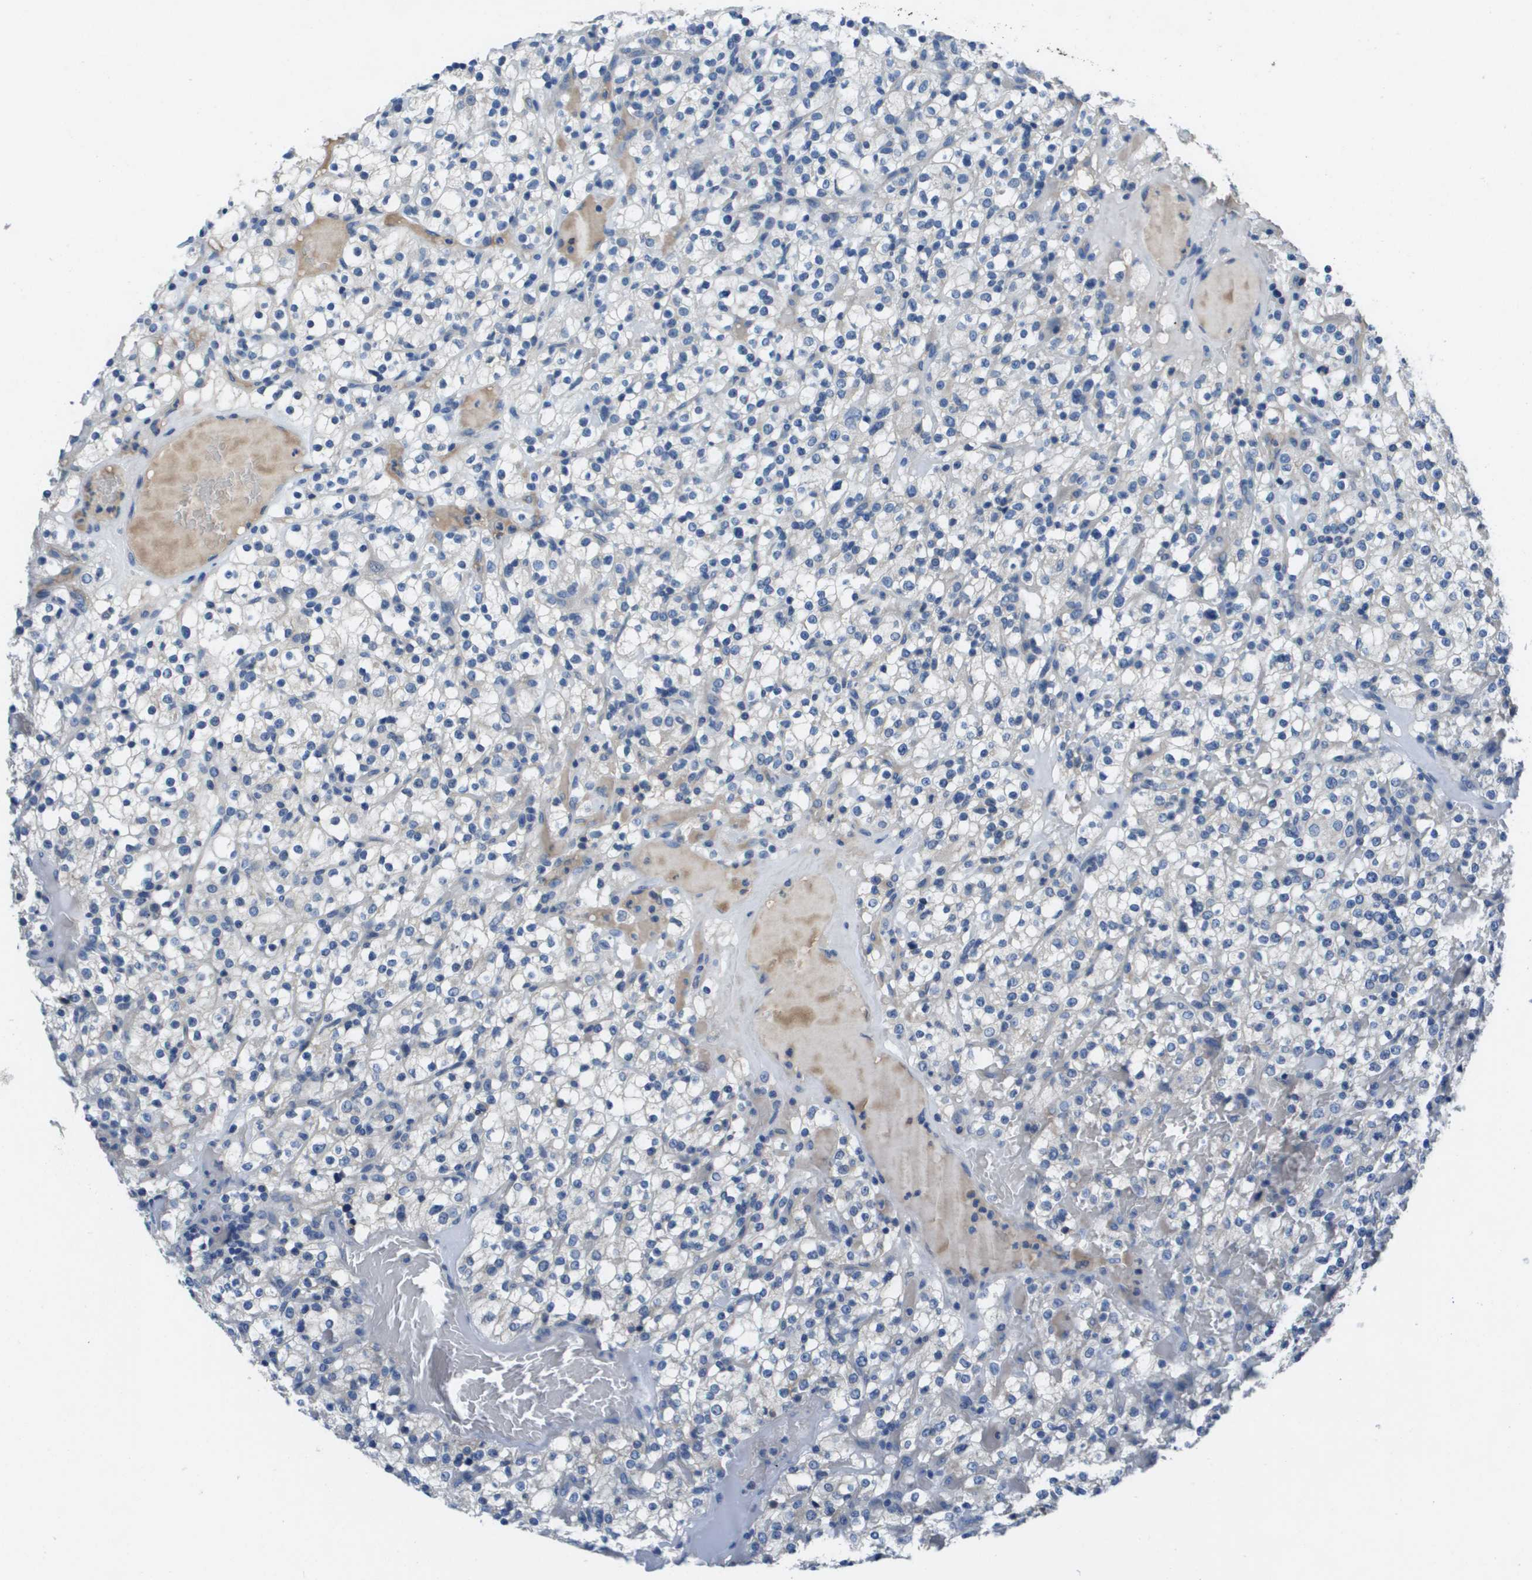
{"staining": {"intensity": "negative", "quantity": "none", "location": "none"}, "tissue": "renal cancer", "cell_type": "Tumor cells", "image_type": "cancer", "snomed": [{"axis": "morphology", "description": "Normal tissue, NOS"}, {"axis": "morphology", "description": "Adenocarcinoma, NOS"}, {"axis": "topography", "description": "Kidney"}], "caption": "The micrograph demonstrates no staining of tumor cells in renal cancer (adenocarcinoma).", "gene": "NCS1", "patient": {"sex": "female", "age": 72}}